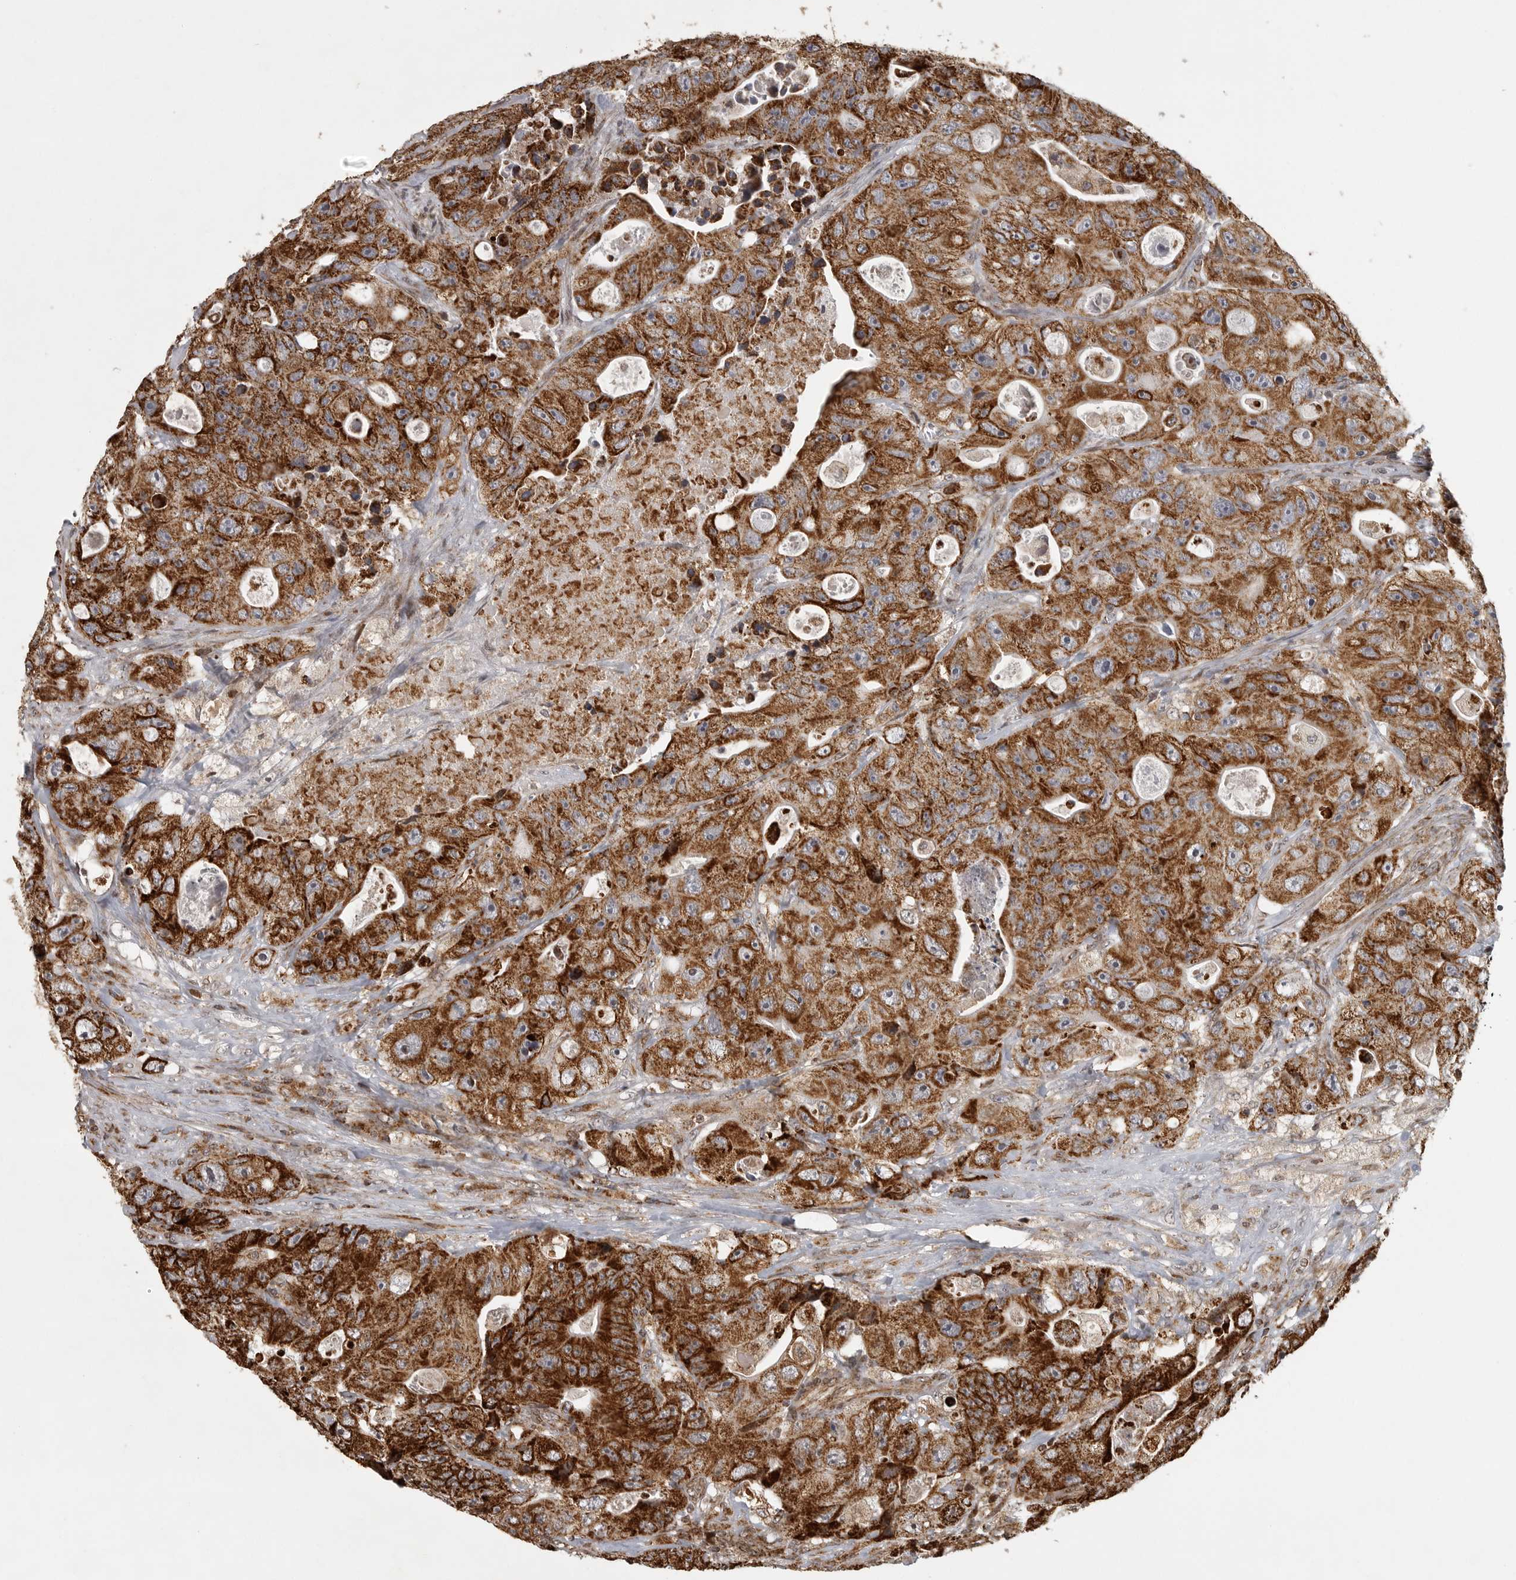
{"staining": {"intensity": "strong", "quantity": ">75%", "location": "cytoplasmic/membranous"}, "tissue": "colorectal cancer", "cell_type": "Tumor cells", "image_type": "cancer", "snomed": [{"axis": "morphology", "description": "Adenocarcinoma, NOS"}, {"axis": "topography", "description": "Colon"}], "caption": "Immunohistochemistry (IHC) staining of colorectal cancer, which displays high levels of strong cytoplasmic/membranous positivity in approximately >75% of tumor cells indicating strong cytoplasmic/membranous protein staining. The staining was performed using DAB (3,3'-diaminobenzidine) (brown) for protein detection and nuclei were counterstained in hematoxylin (blue).", "gene": "NARS2", "patient": {"sex": "female", "age": 46}}